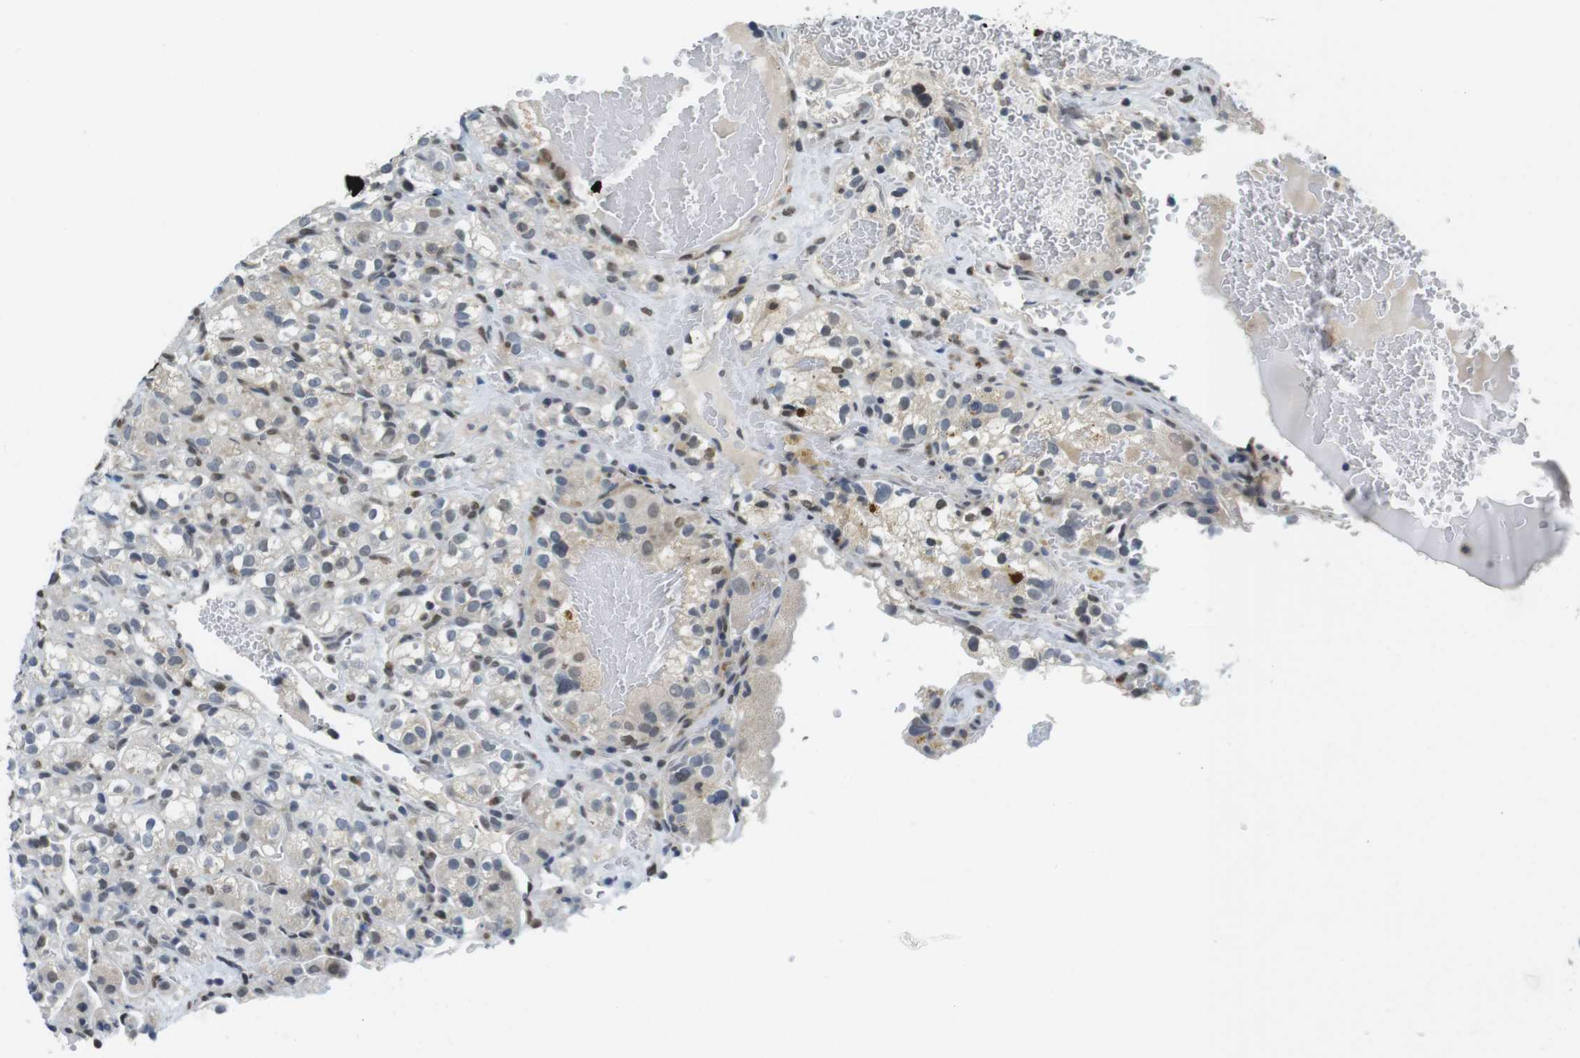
{"staining": {"intensity": "weak", "quantity": "<25%", "location": "nuclear"}, "tissue": "renal cancer", "cell_type": "Tumor cells", "image_type": "cancer", "snomed": [{"axis": "morphology", "description": "Normal tissue, NOS"}, {"axis": "morphology", "description": "Adenocarcinoma, NOS"}, {"axis": "topography", "description": "Kidney"}], "caption": "The immunohistochemistry photomicrograph has no significant staining in tumor cells of renal cancer tissue. Nuclei are stained in blue.", "gene": "USP7", "patient": {"sex": "male", "age": 61}}